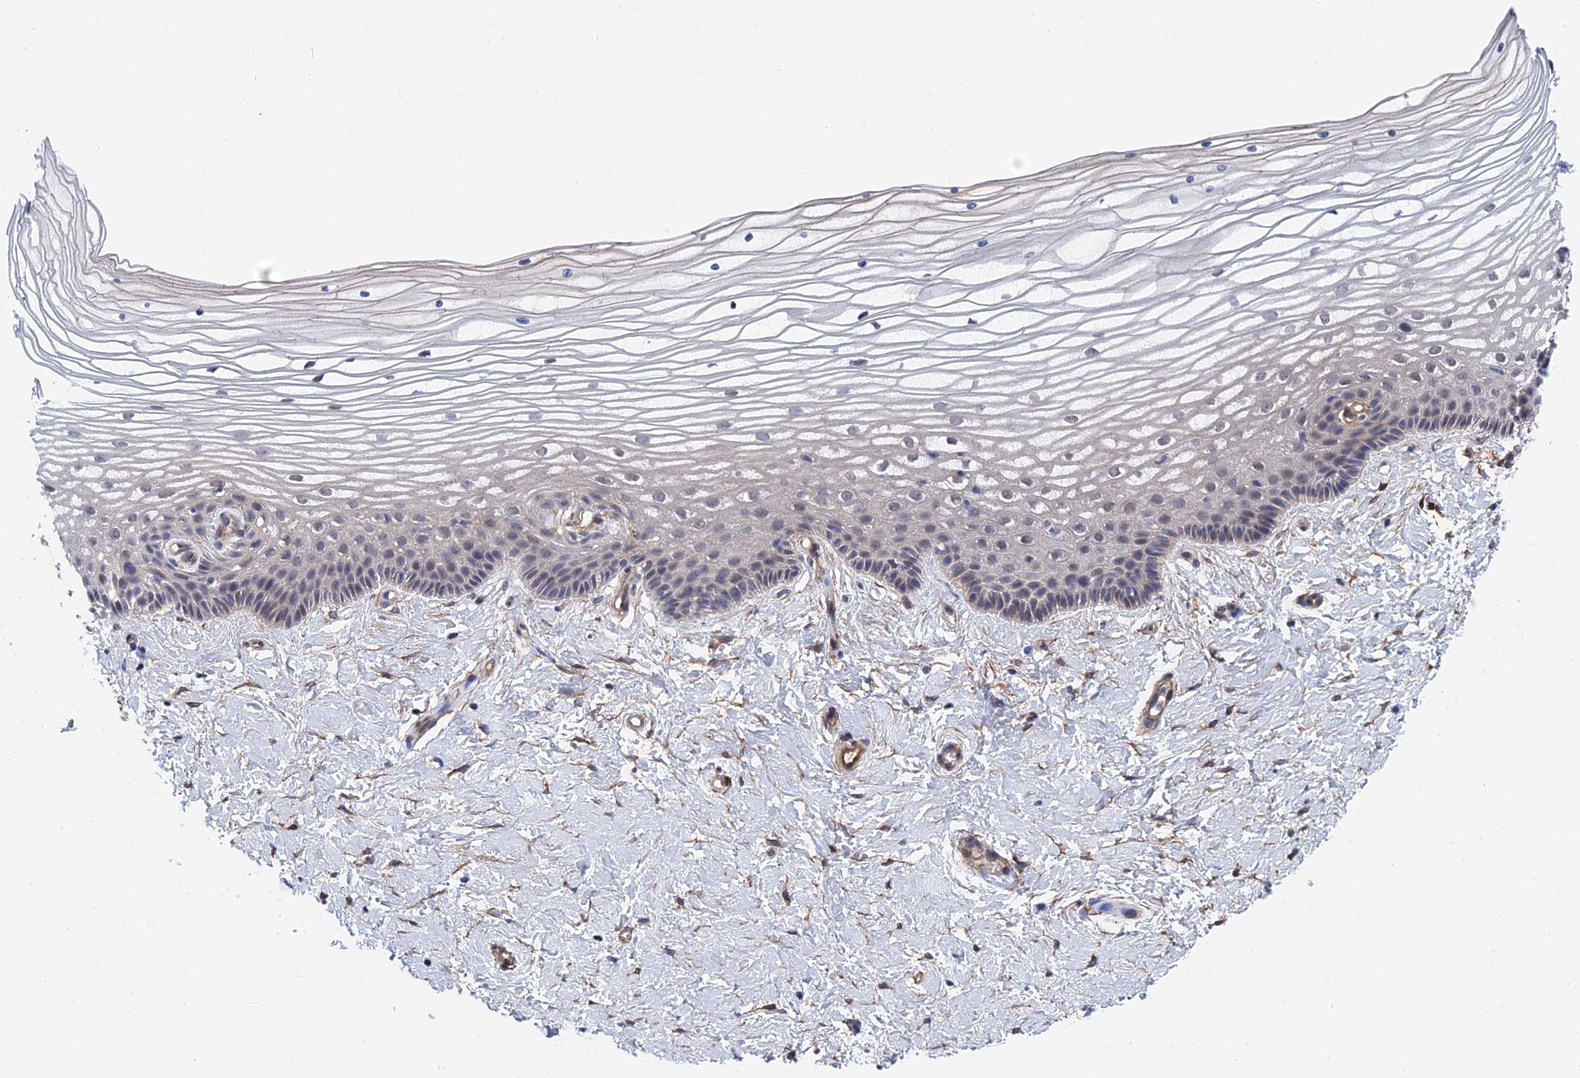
{"staining": {"intensity": "negative", "quantity": "none", "location": "none"}, "tissue": "vagina", "cell_type": "Squamous epithelial cells", "image_type": "normal", "snomed": [{"axis": "morphology", "description": "Normal tissue, NOS"}, {"axis": "topography", "description": "Vagina"}, {"axis": "topography", "description": "Cervix"}], "caption": "This is a histopathology image of IHC staining of normal vagina, which shows no staining in squamous epithelial cells. (IHC, brightfield microscopy, high magnification).", "gene": "MTHFSD", "patient": {"sex": "female", "age": 40}}